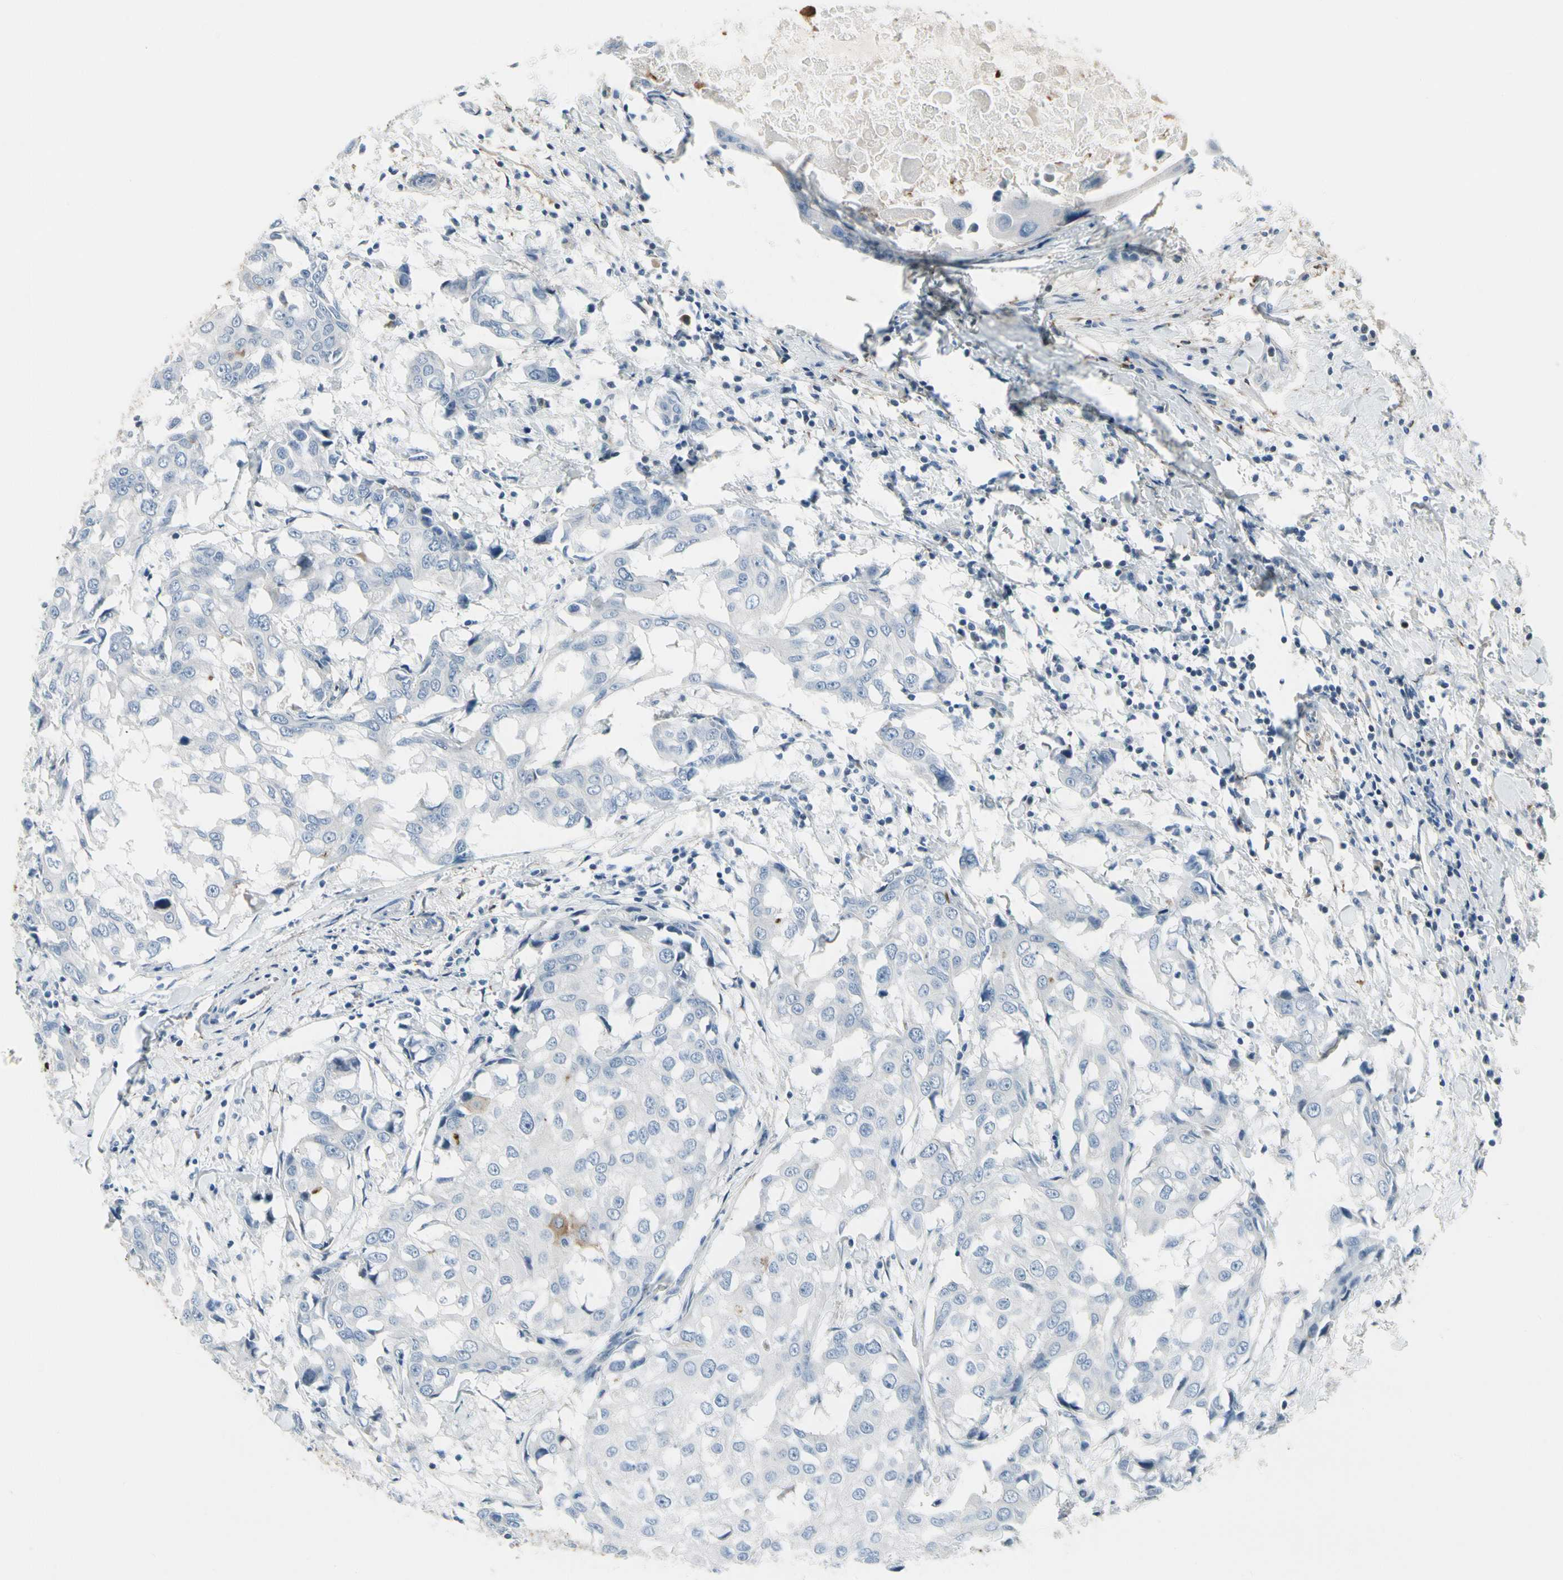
{"staining": {"intensity": "negative", "quantity": "none", "location": "none"}, "tissue": "breast cancer", "cell_type": "Tumor cells", "image_type": "cancer", "snomed": [{"axis": "morphology", "description": "Duct carcinoma"}, {"axis": "topography", "description": "Breast"}], "caption": "Histopathology image shows no protein positivity in tumor cells of breast cancer tissue. (Immunohistochemistry, brightfield microscopy, high magnification).", "gene": "PIGR", "patient": {"sex": "female", "age": 27}}